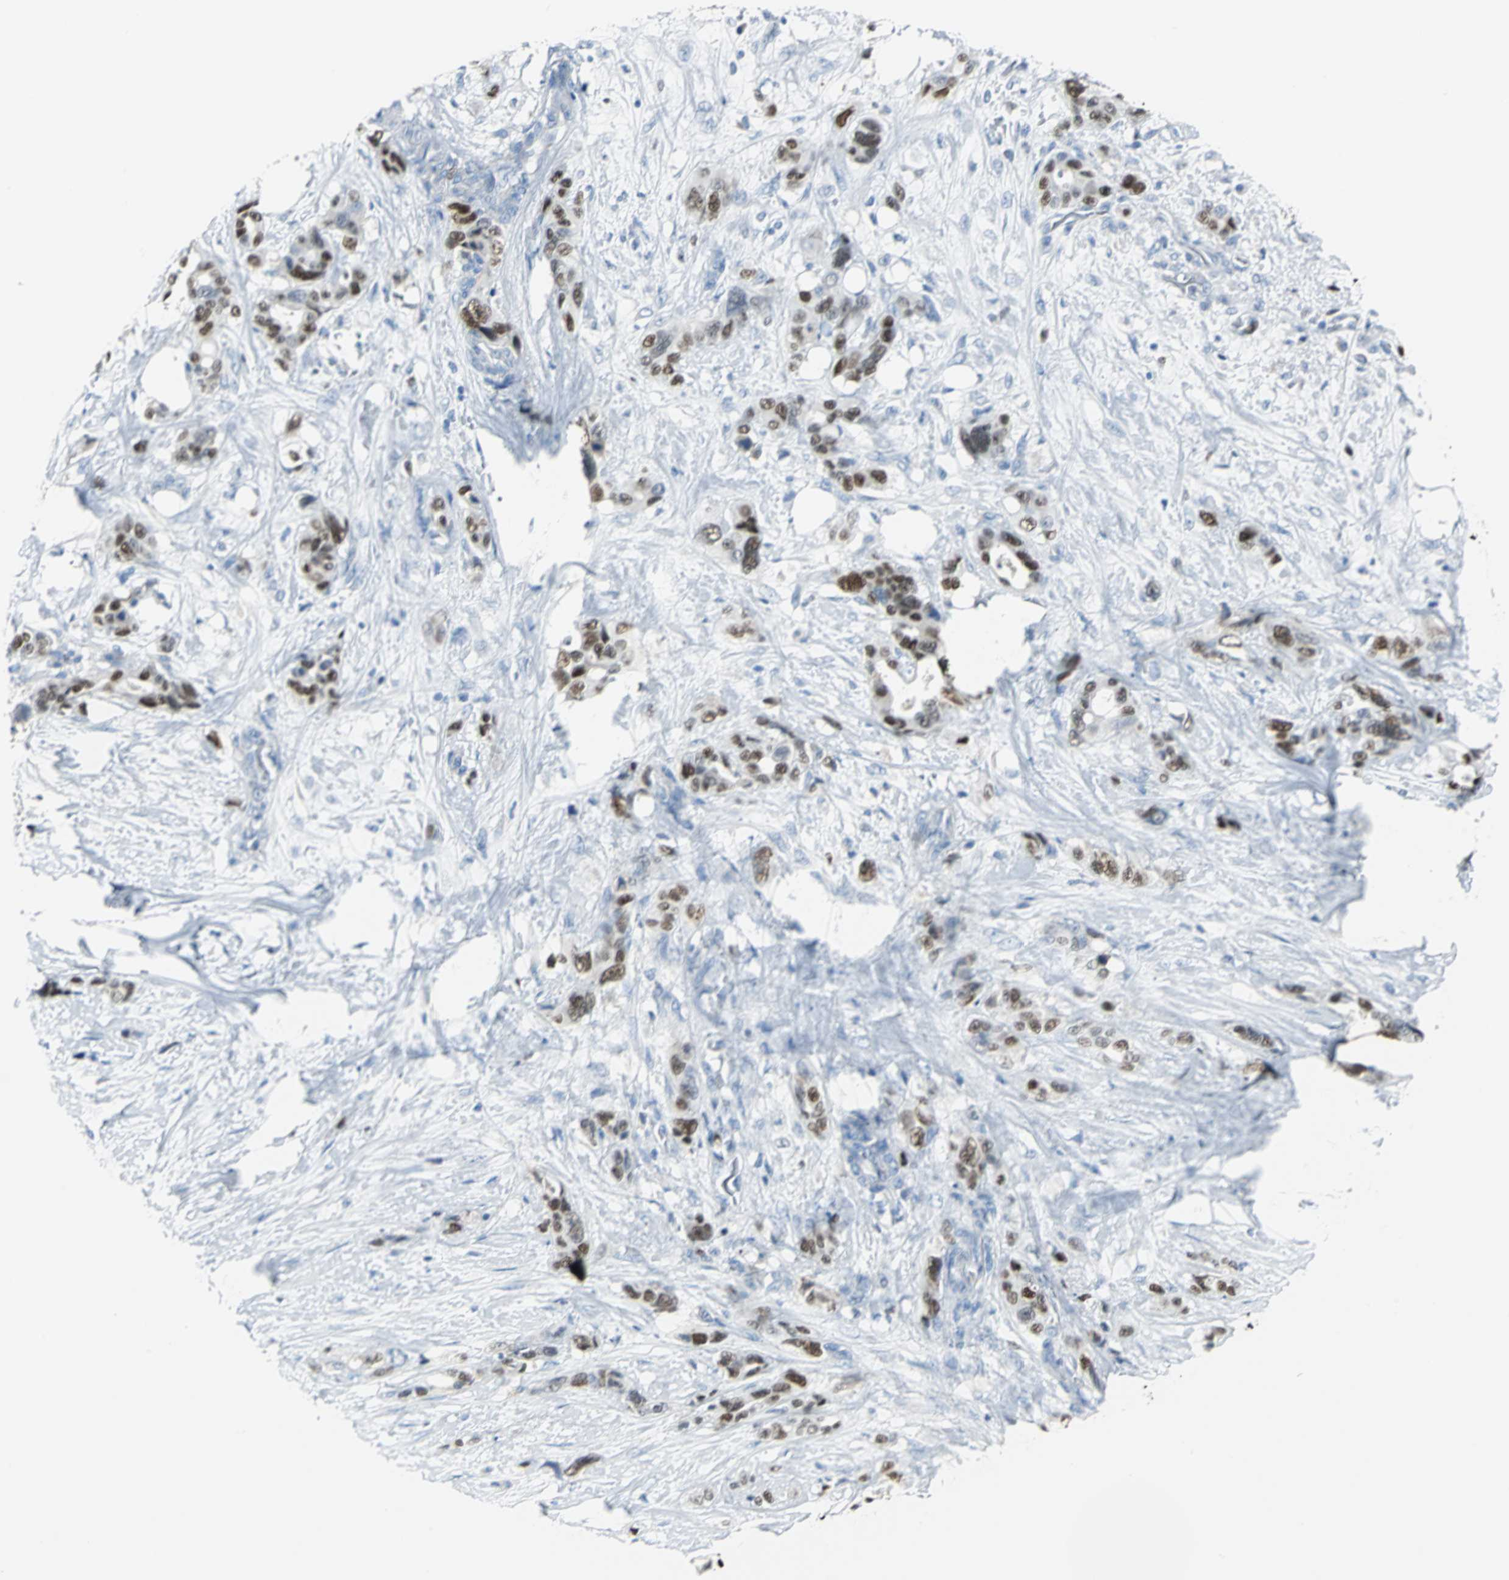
{"staining": {"intensity": "strong", "quantity": ">75%", "location": "nuclear"}, "tissue": "pancreatic cancer", "cell_type": "Tumor cells", "image_type": "cancer", "snomed": [{"axis": "morphology", "description": "Adenocarcinoma, NOS"}, {"axis": "topography", "description": "Pancreas"}], "caption": "The micrograph shows staining of pancreatic cancer (adenocarcinoma), revealing strong nuclear protein expression (brown color) within tumor cells.", "gene": "MCM4", "patient": {"sex": "male", "age": 46}}